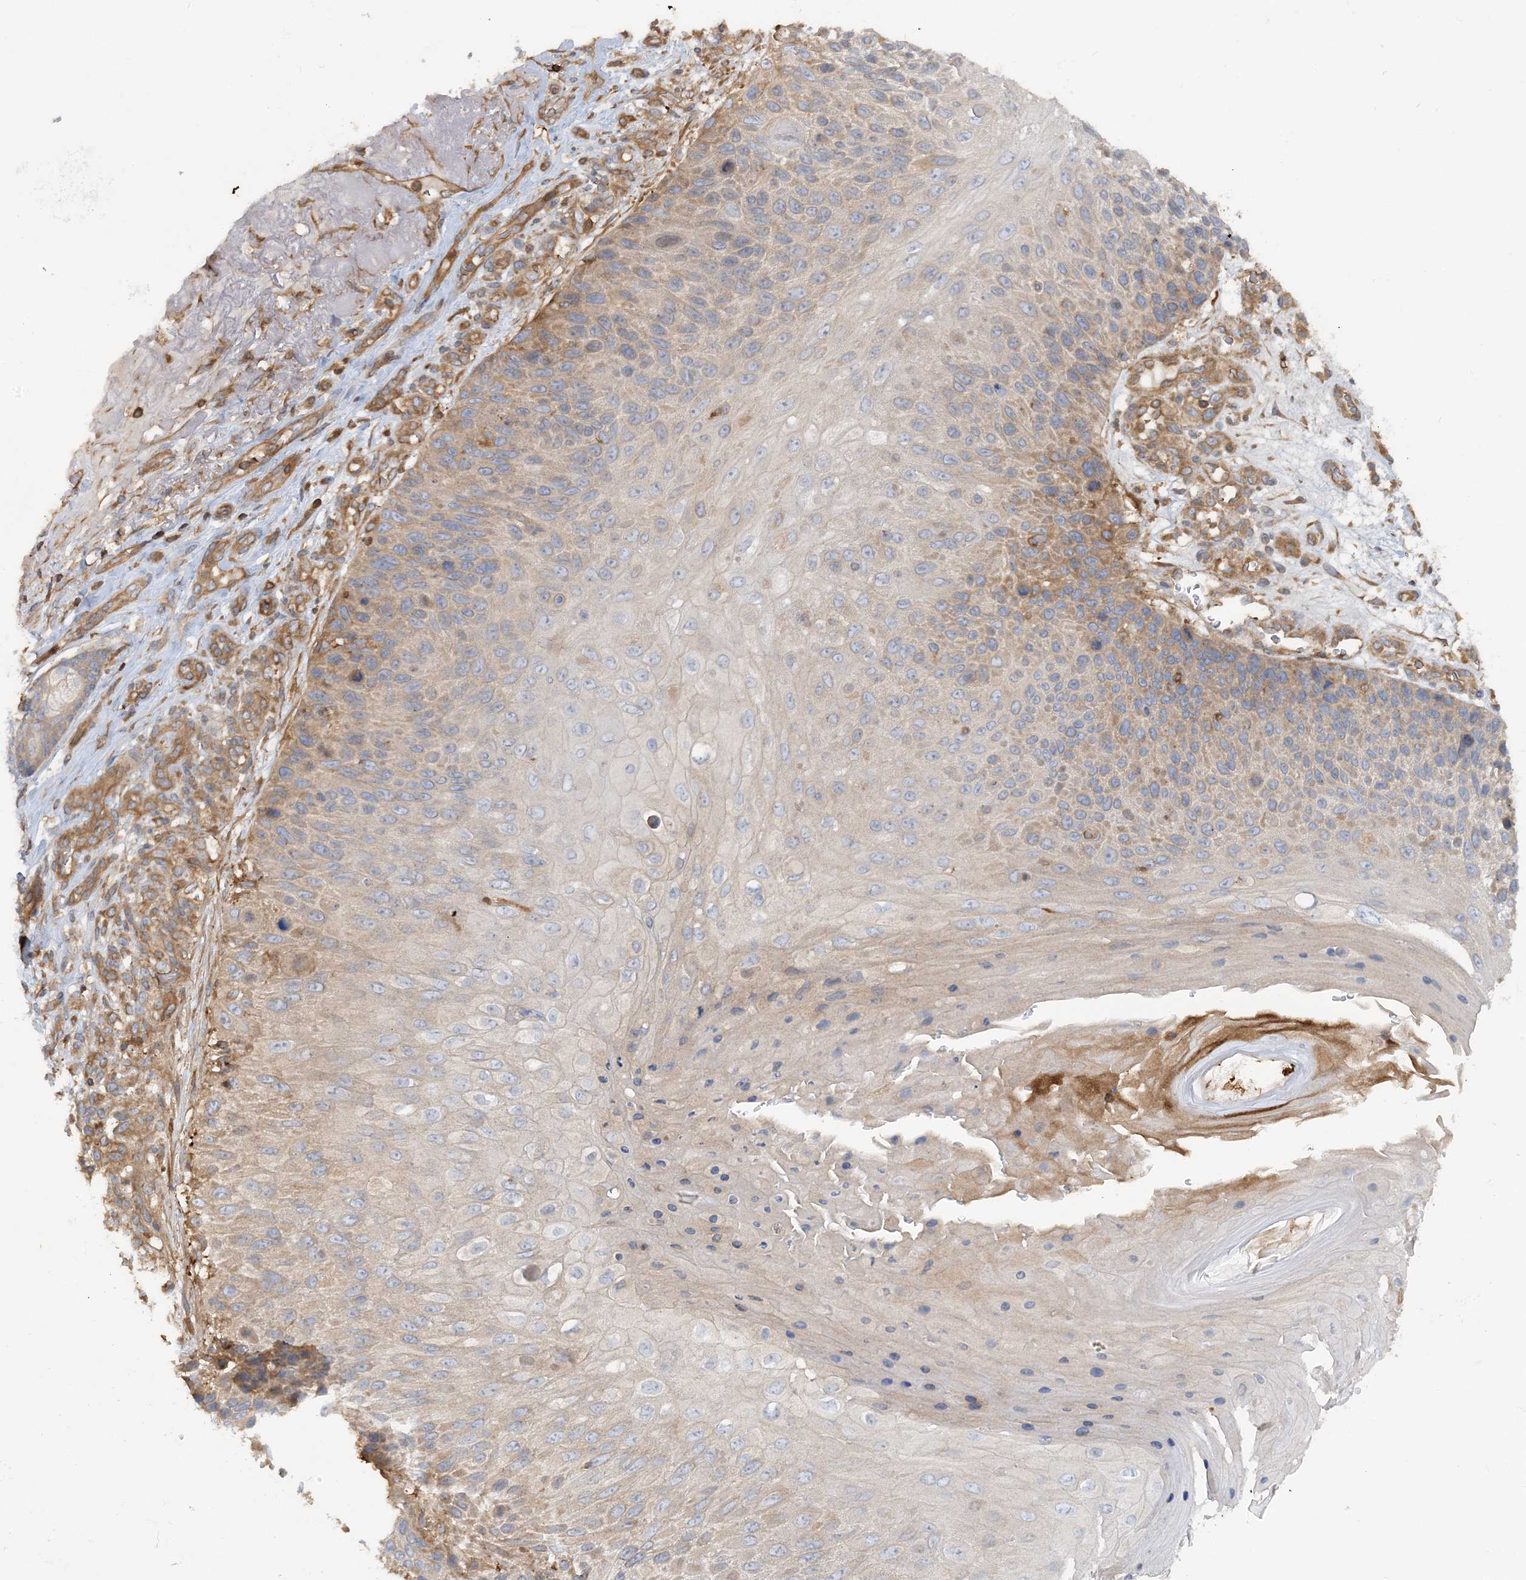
{"staining": {"intensity": "weak", "quantity": "25%-75%", "location": "cytoplasmic/membranous"}, "tissue": "skin cancer", "cell_type": "Tumor cells", "image_type": "cancer", "snomed": [{"axis": "morphology", "description": "Squamous cell carcinoma, NOS"}, {"axis": "topography", "description": "Skin"}], "caption": "The image displays immunohistochemical staining of skin cancer. There is weak cytoplasmic/membranous expression is seen in about 25%-75% of tumor cells. (IHC, brightfield microscopy, high magnification).", "gene": "SFMBT2", "patient": {"sex": "female", "age": 88}}